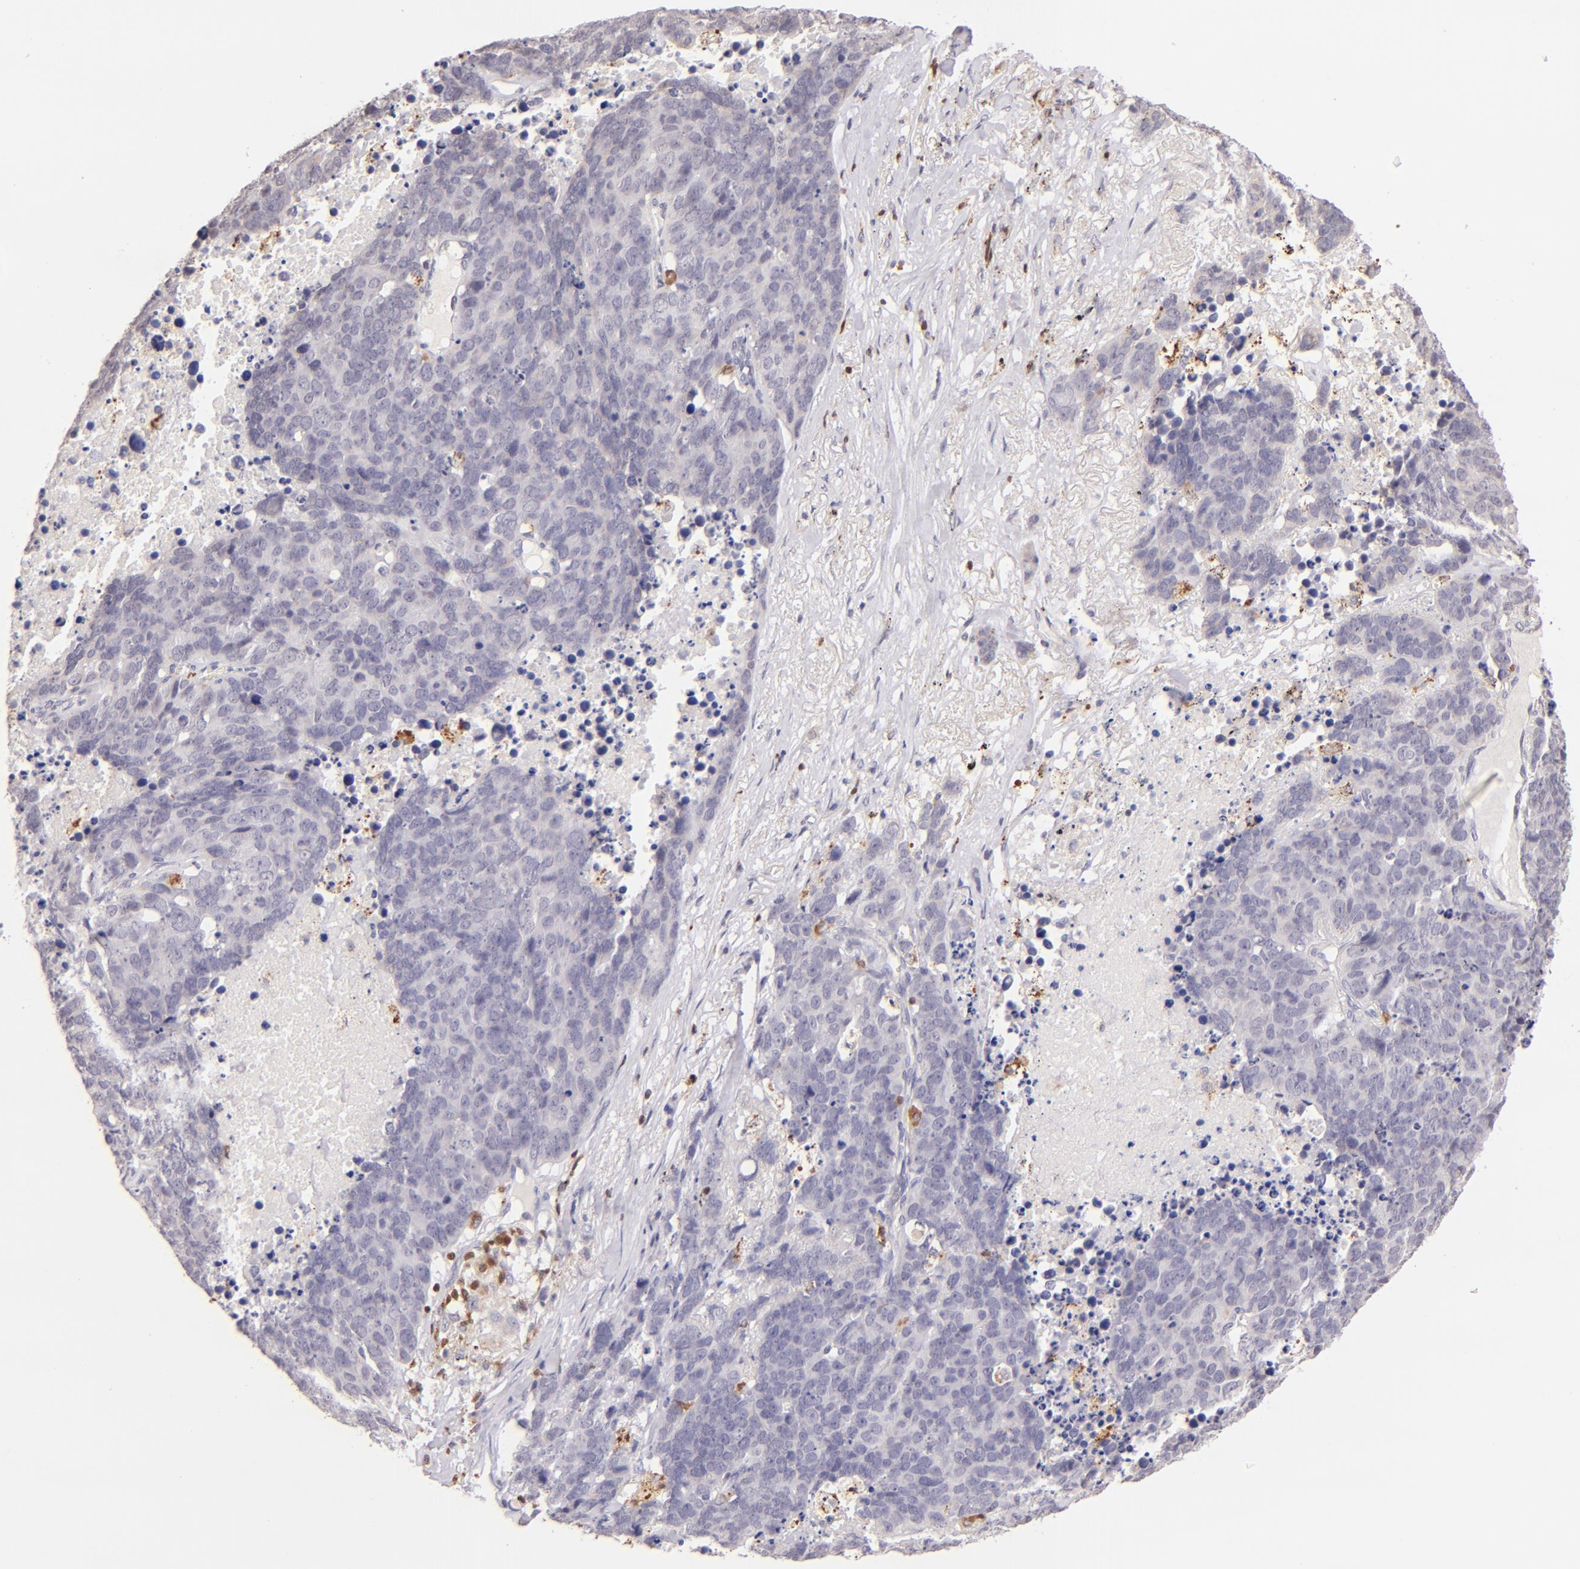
{"staining": {"intensity": "negative", "quantity": "none", "location": "none"}, "tissue": "lung cancer", "cell_type": "Tumor cells", "image_type": "cancer", "snomed": [{"axis": "morphology", "description": "Carcinoid, malignant, NOS"}, {"axis": "topography", "description": "Lung"}], "caption": "A high-resolution histopathology image shows immunohistochemistry (IHC) staining of lung cancer (carcinoid (malignant)), which shows no significant staining in tumor cells.", "gene": "ZAP70", "patient": {"sex": "male", "age": 60}}